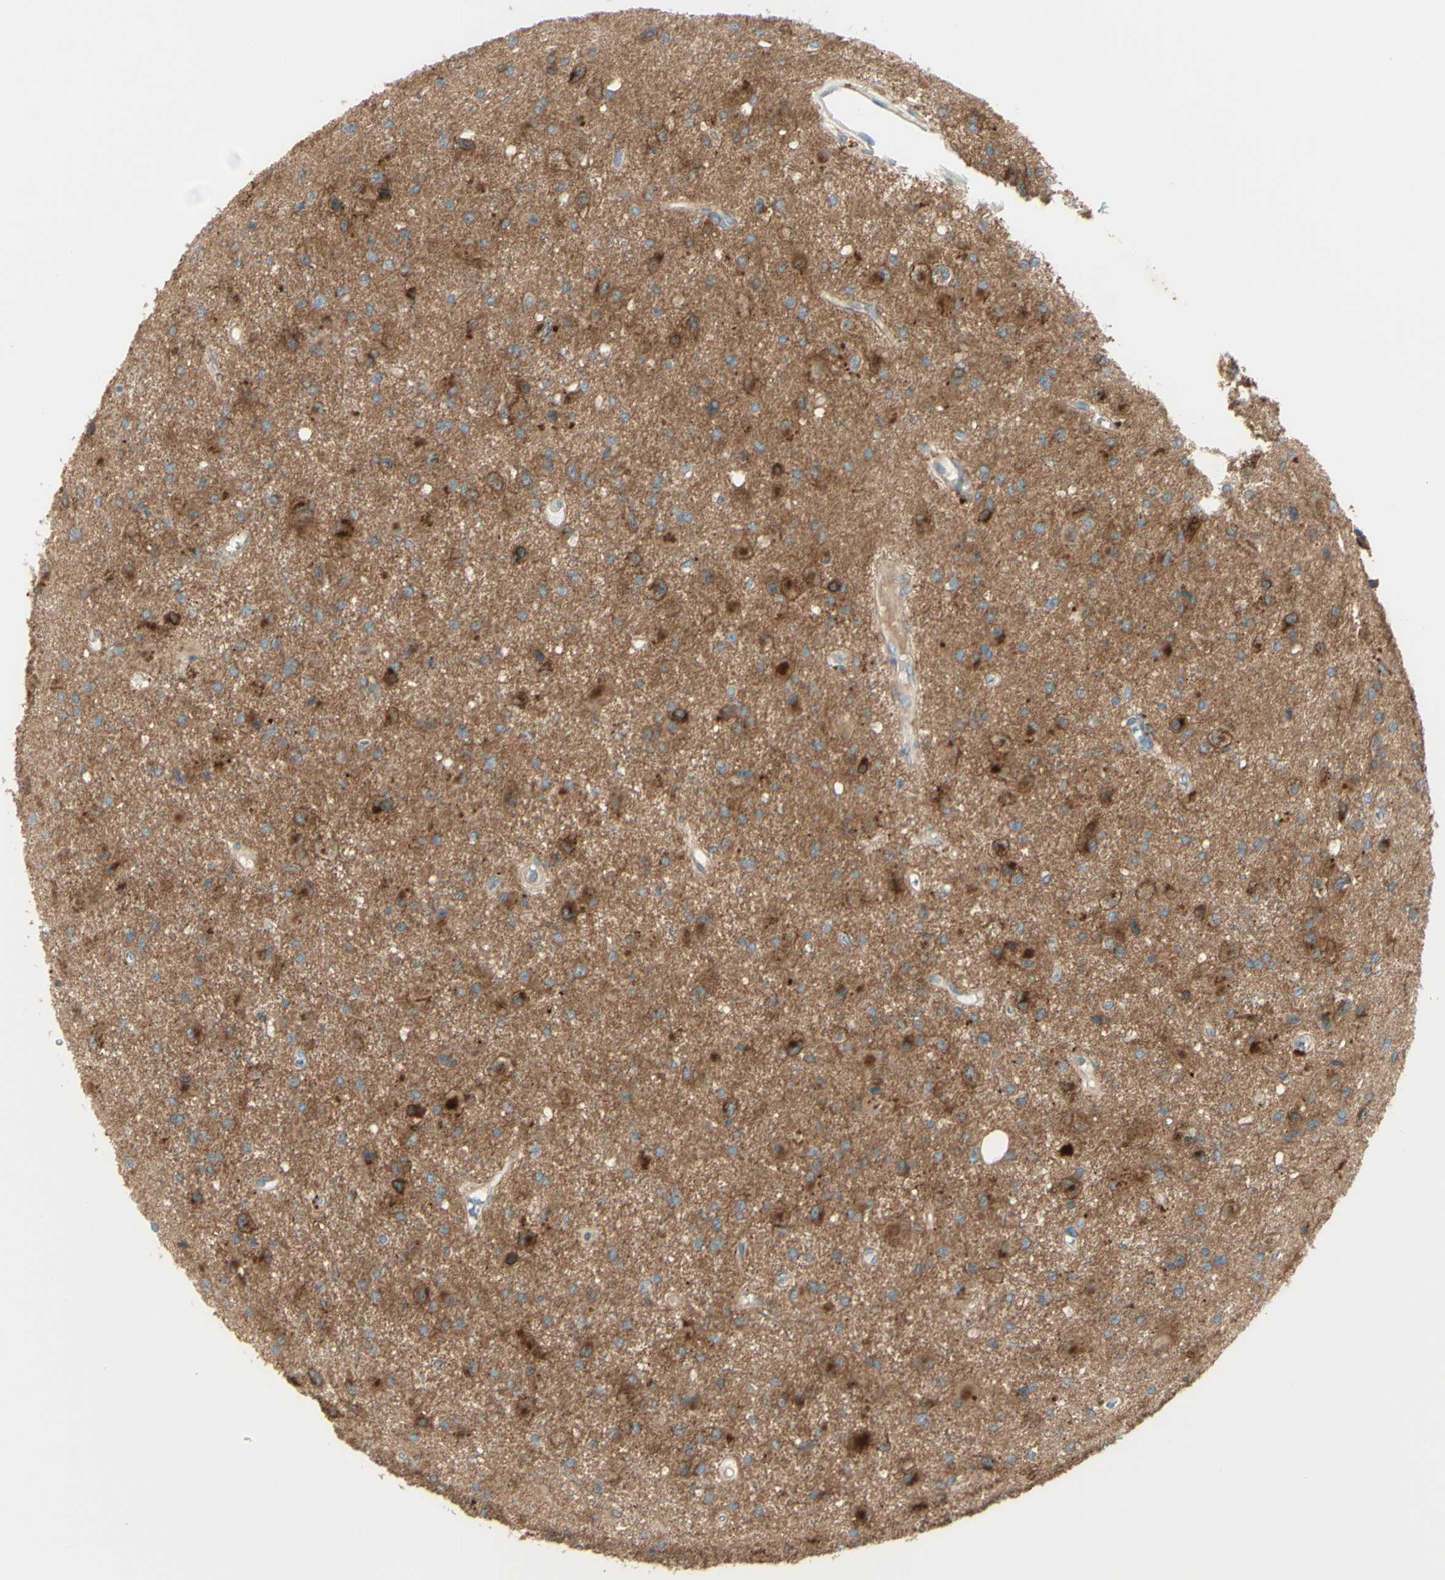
{"staining": {"intensity": "strong", "quantity": ">75%", "location": "cytoplasmic/membranous"}, "tissue": "glioma", "cell_type": "Tumor cells", "image_type": "cancer", "snomed": [{"axis": "morphology", "description": "Glioma, malignant, Low grade"}, {"axis": "topography", "description": "Brain"}], "caption": "DAB (3,3'-diaminobenzidine) immunohistochemical staining of glioma demonstrates strong cytoplasmic/membranous protein positivity in about >75% of tumor cells. The staining was performed using DAB to visualize the protein expression in brown, while the nuclei were stained in blue with hematoxylin (Magnification: 20x).", "gene": "PCDHGA2", "patient": {"sex": "male", "age": 58}}